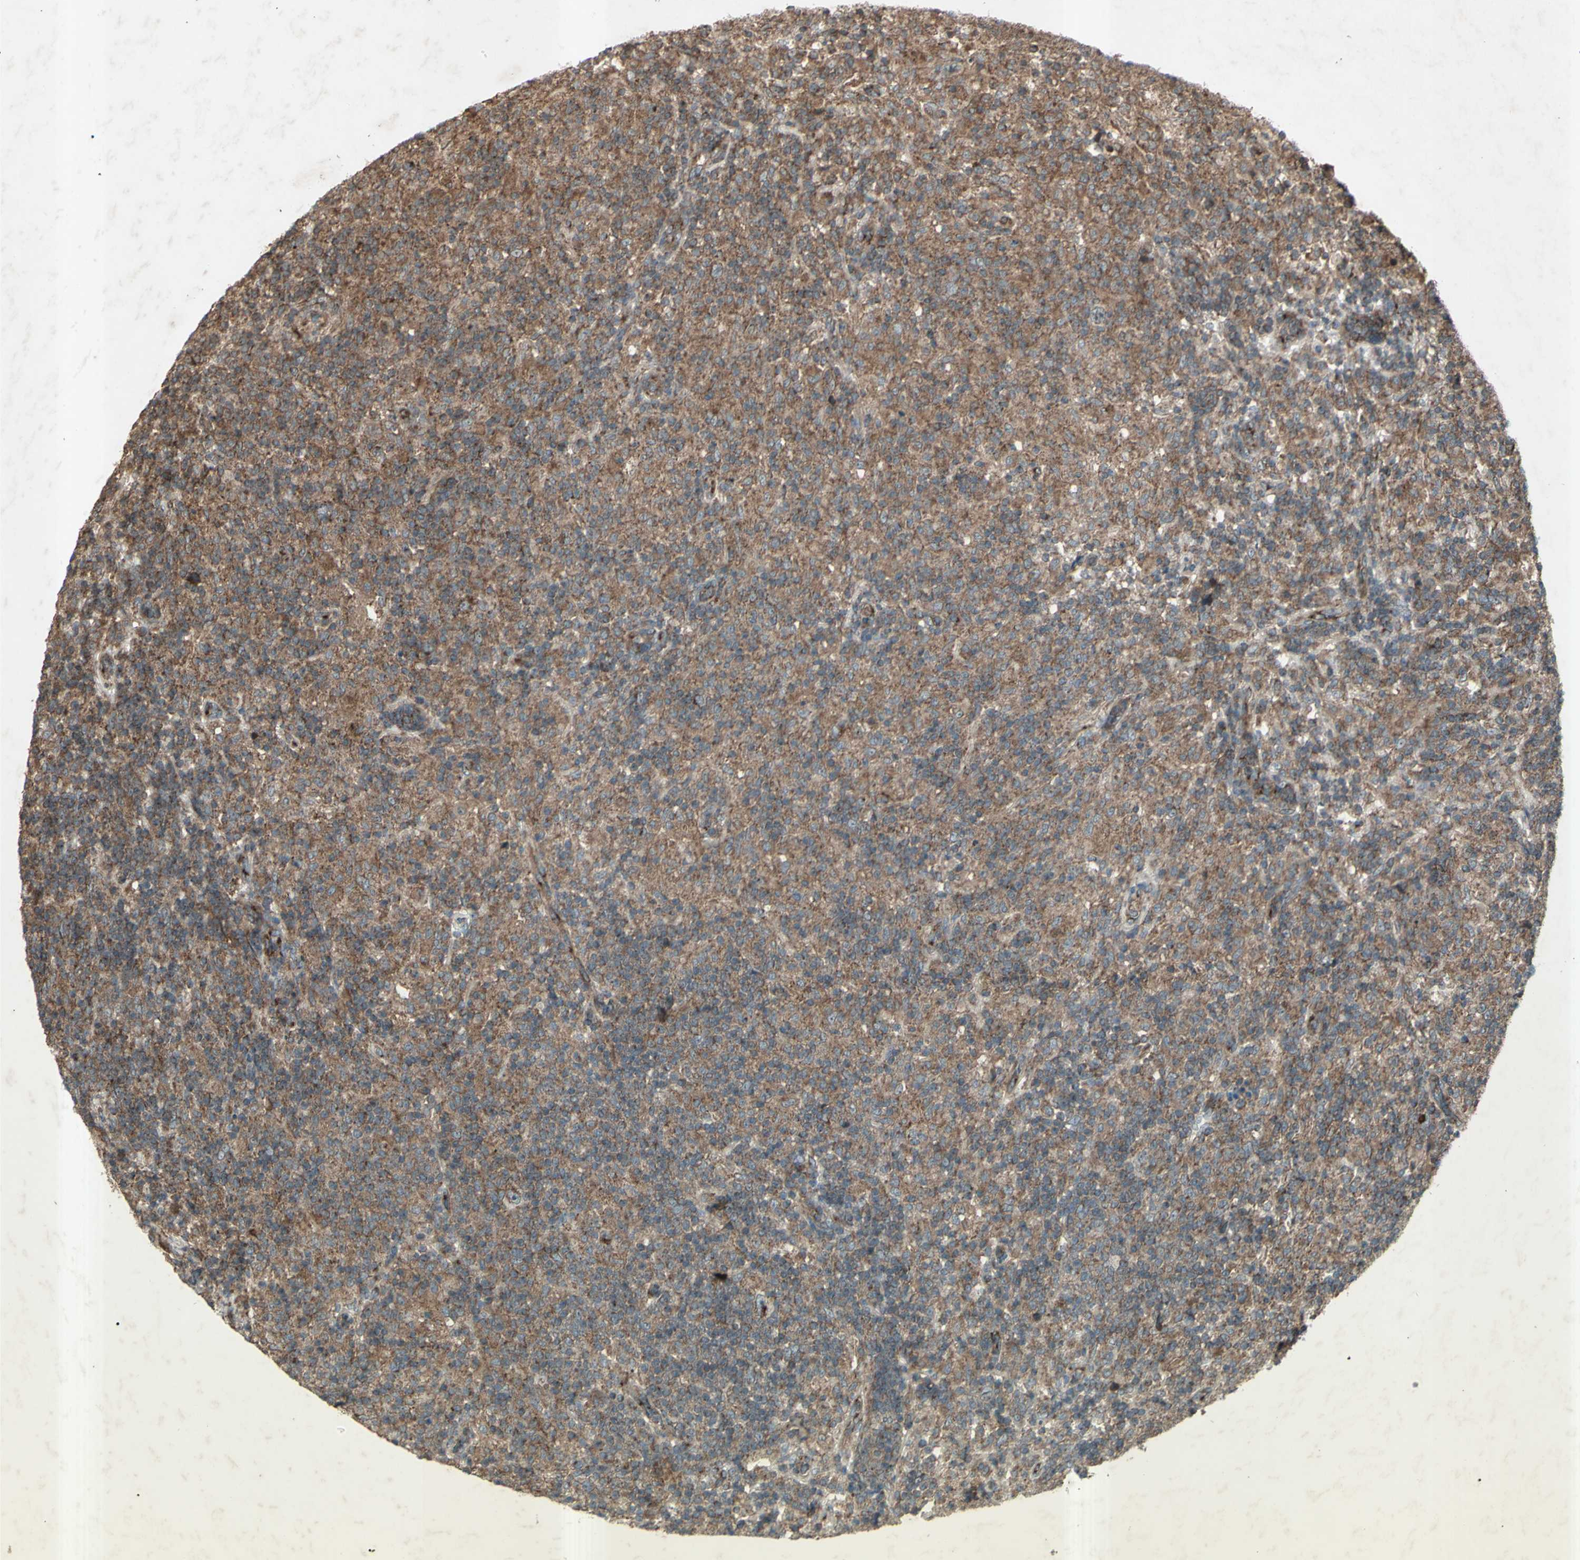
{"staining": {"intensity": "moderate", "quantity": ">75%", "location": "cytoplasmic/membranous"}, "tissue": "lymphoma", "cell_type": "Tumor cells", "image_type": "cancer", "snomed": [{"axis": "morphology", "description": "Hodgkin's disease, NOS"}, {"axis": "topography", "description": "Lymph node"}], "caption": "A photomicrograph of human lymphoma stained for a protein demonstrates moderate cytoplasmic/membranous brown staining in tumor cells.", "gene": "AP1G1", "patient": {"sex": "male", "age": 70}}